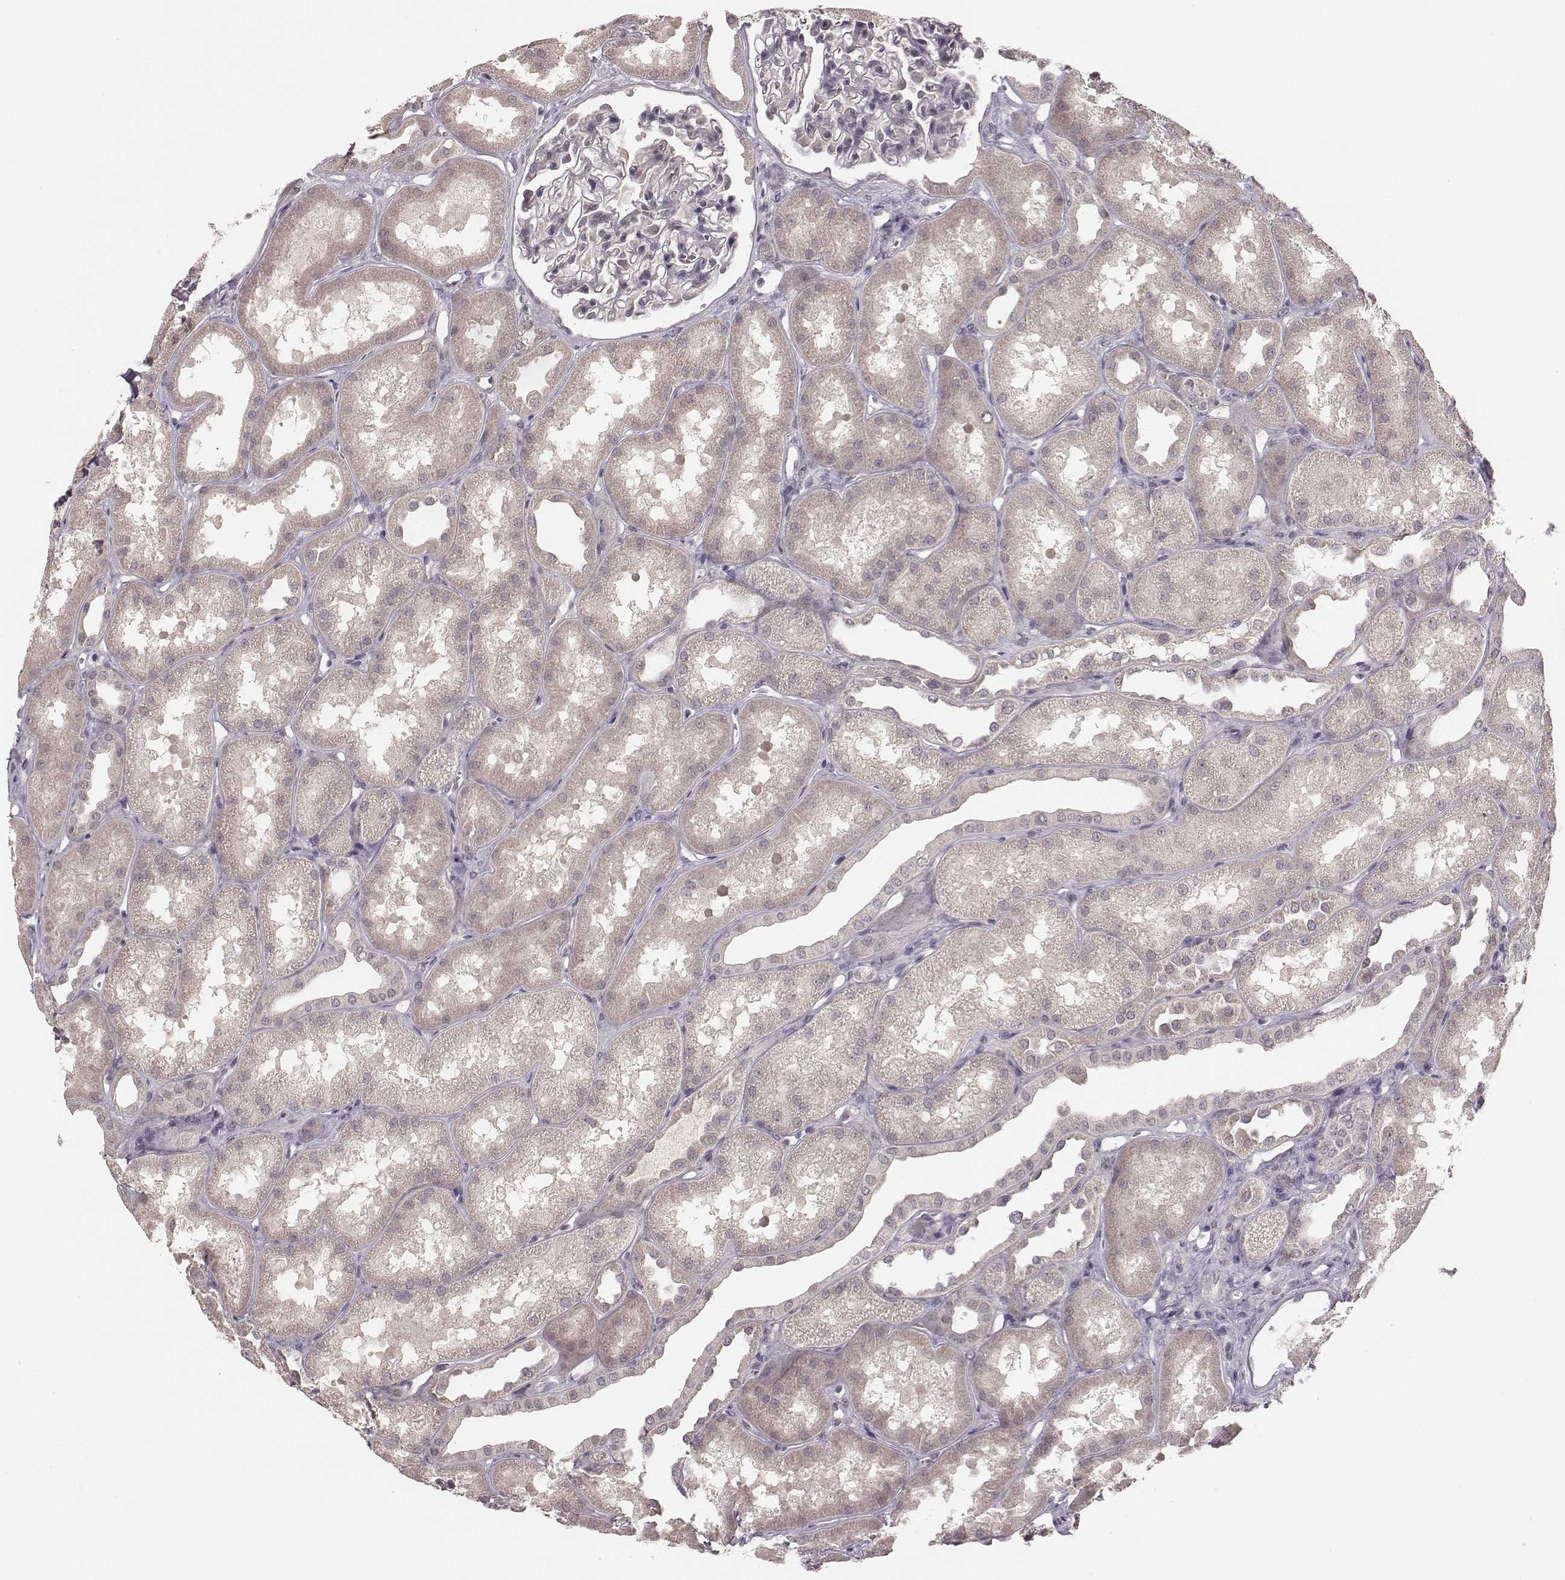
{"staining": {"intensity": "negative", "quantity": "none", "location": "none"}, "tissue": "kidney", "cell_type": "Cells in glomeruli", "image_type": "normal", "snomed": [{"axis": "morphology", "description": "Normal tissue, NOS"}, {"axis": "topography", "description": "Kidney"}], "caption": "Cells in glomeruli are negative for protein expression in unremarkable human kidney. (Immunohistochemistry (ihc), brightfield microscopy, high magnification).", "gene": "LY6K", "patient": {"sex": "male", "age": 61}}